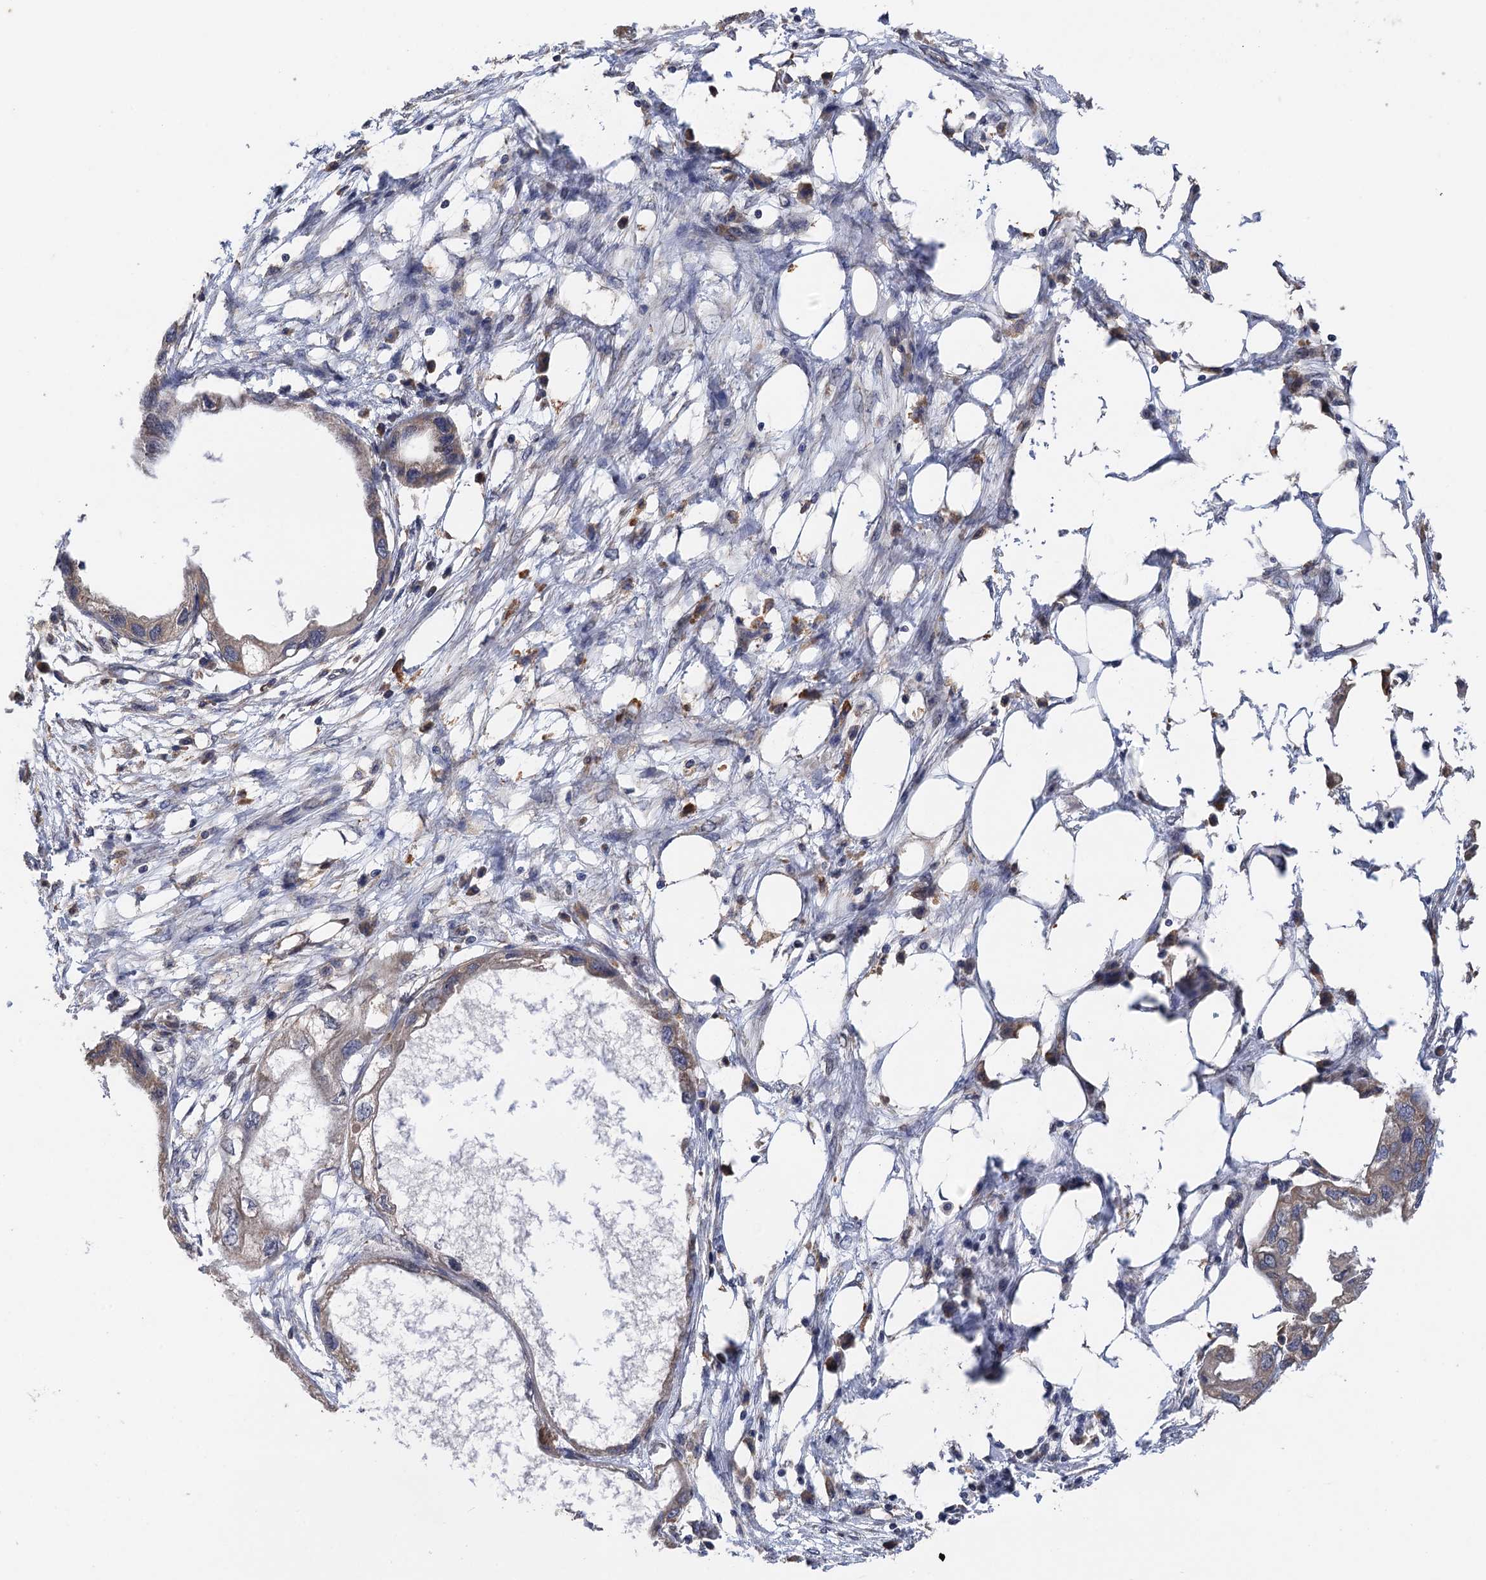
{"staining": {"intensity": "weak", "quantity": "<25%", "location": "cytoplasmic/membranous"}, "tissue": "endometrial cancer", "cell_type": "Tumor cells", "image_type": "cancer", "snomed": [{"axis": "morphology", "description": "Adenocarcinoma, NOS"}, {"axis": "morphology", "description": "Adenocarcinoma, metastatic, NOS"}, {"axis": "topography", "description": "Adipose tissue"}, {"axis": "topography", "description": "Endometrium"}], "caption": "Immunohistochemistry photomicrograph of endometrial cancer stained for a protein (brown), which demonstrates no expression in tumor cells.", "gene": "SNX32", "patient": {"sex": "female", "age": 67}}